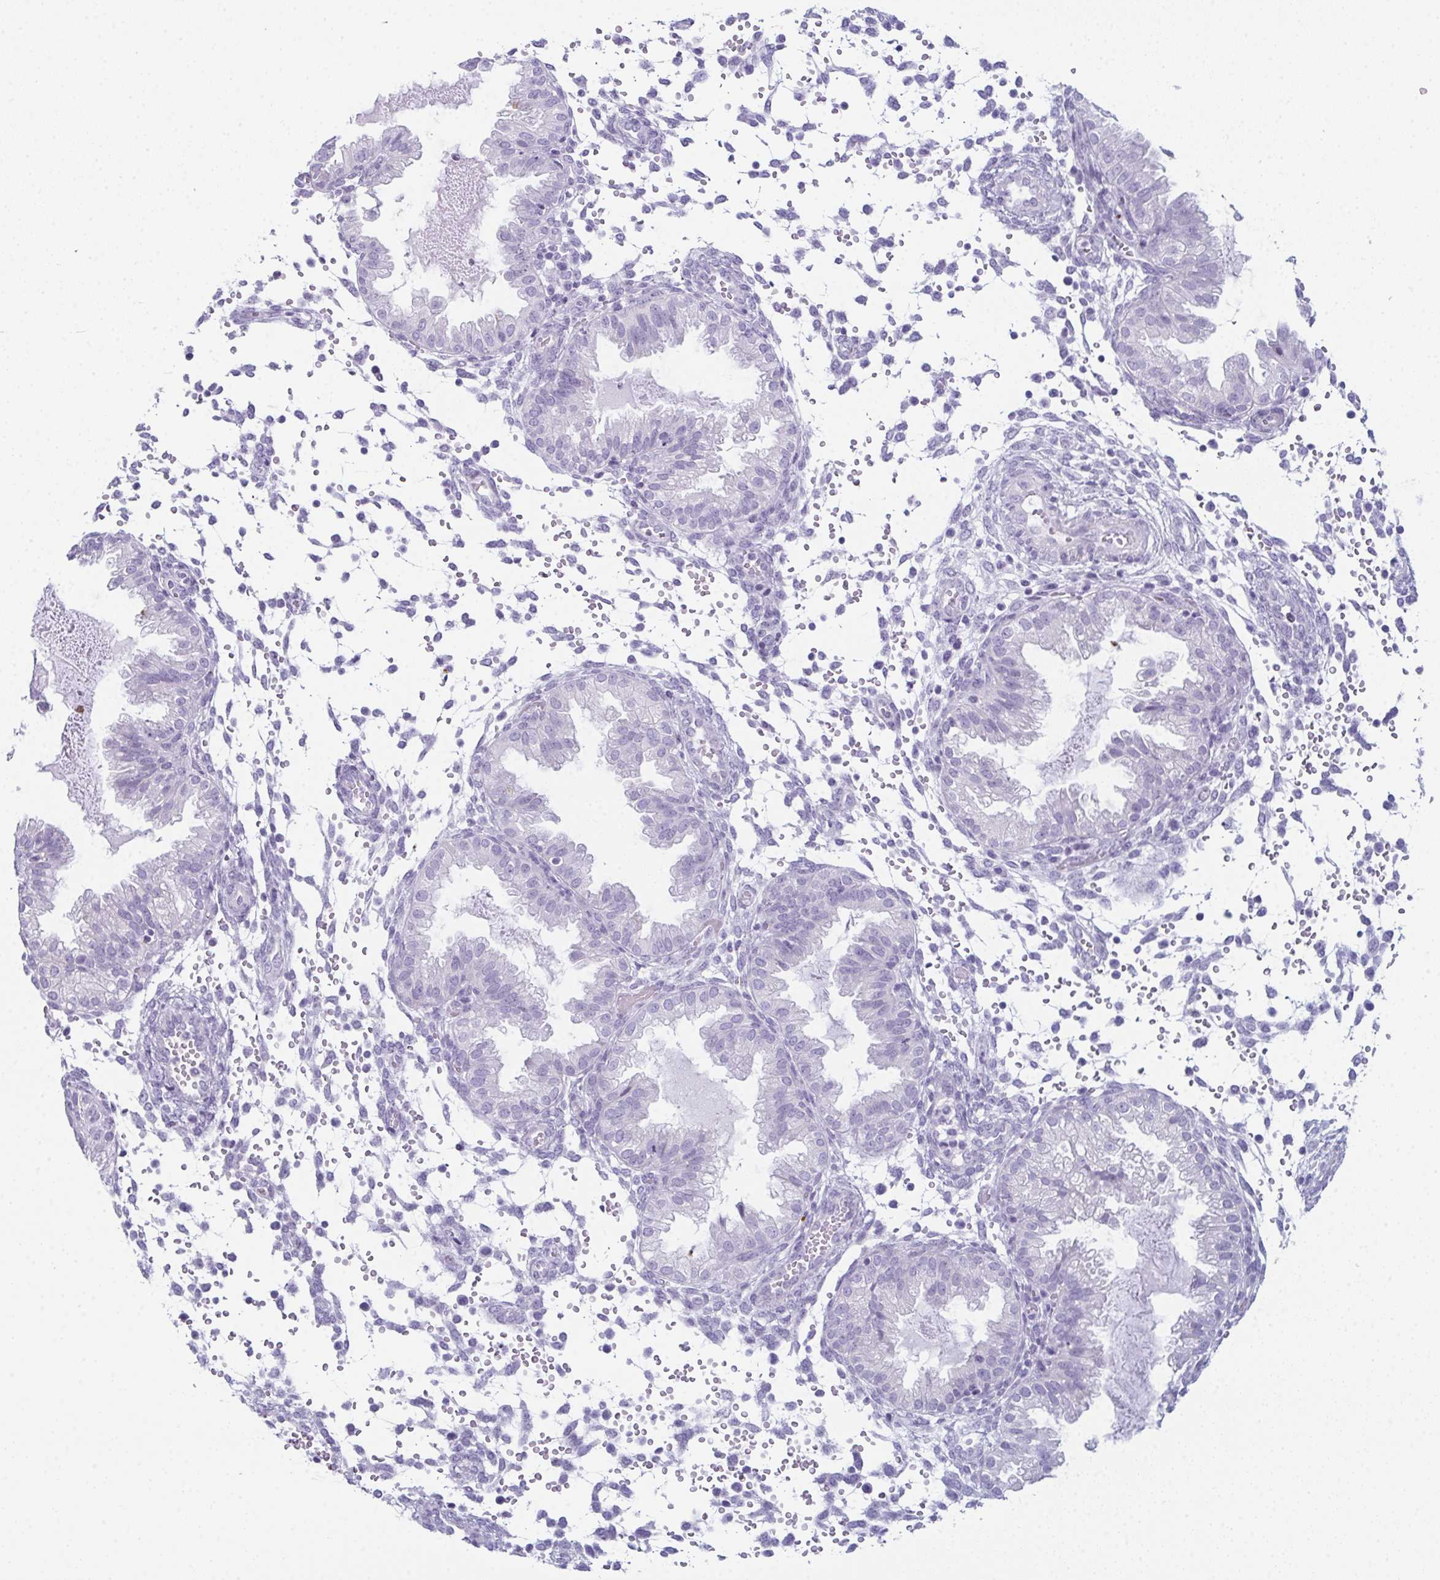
{"staining": {"intensity": "negative", "quantity": "none", "location": "none"}, "tissue": "endometrium", "cell_type": "Cells in endometrial stroma", "image_type": "normal", "snomed": [{"axis": "morphology", "description": "Normal tissue, NOS"}, {"axis": "topography", "description": "Endometrium"}], "caption": "DAB immunohistochemical staining of normal human endometrium demonstrates no significant expression in cells in endometrial stroma. Nuclei are stained in blue.", "gene": "ENKUR", "patient": {"sex": "female", "age": 33}}